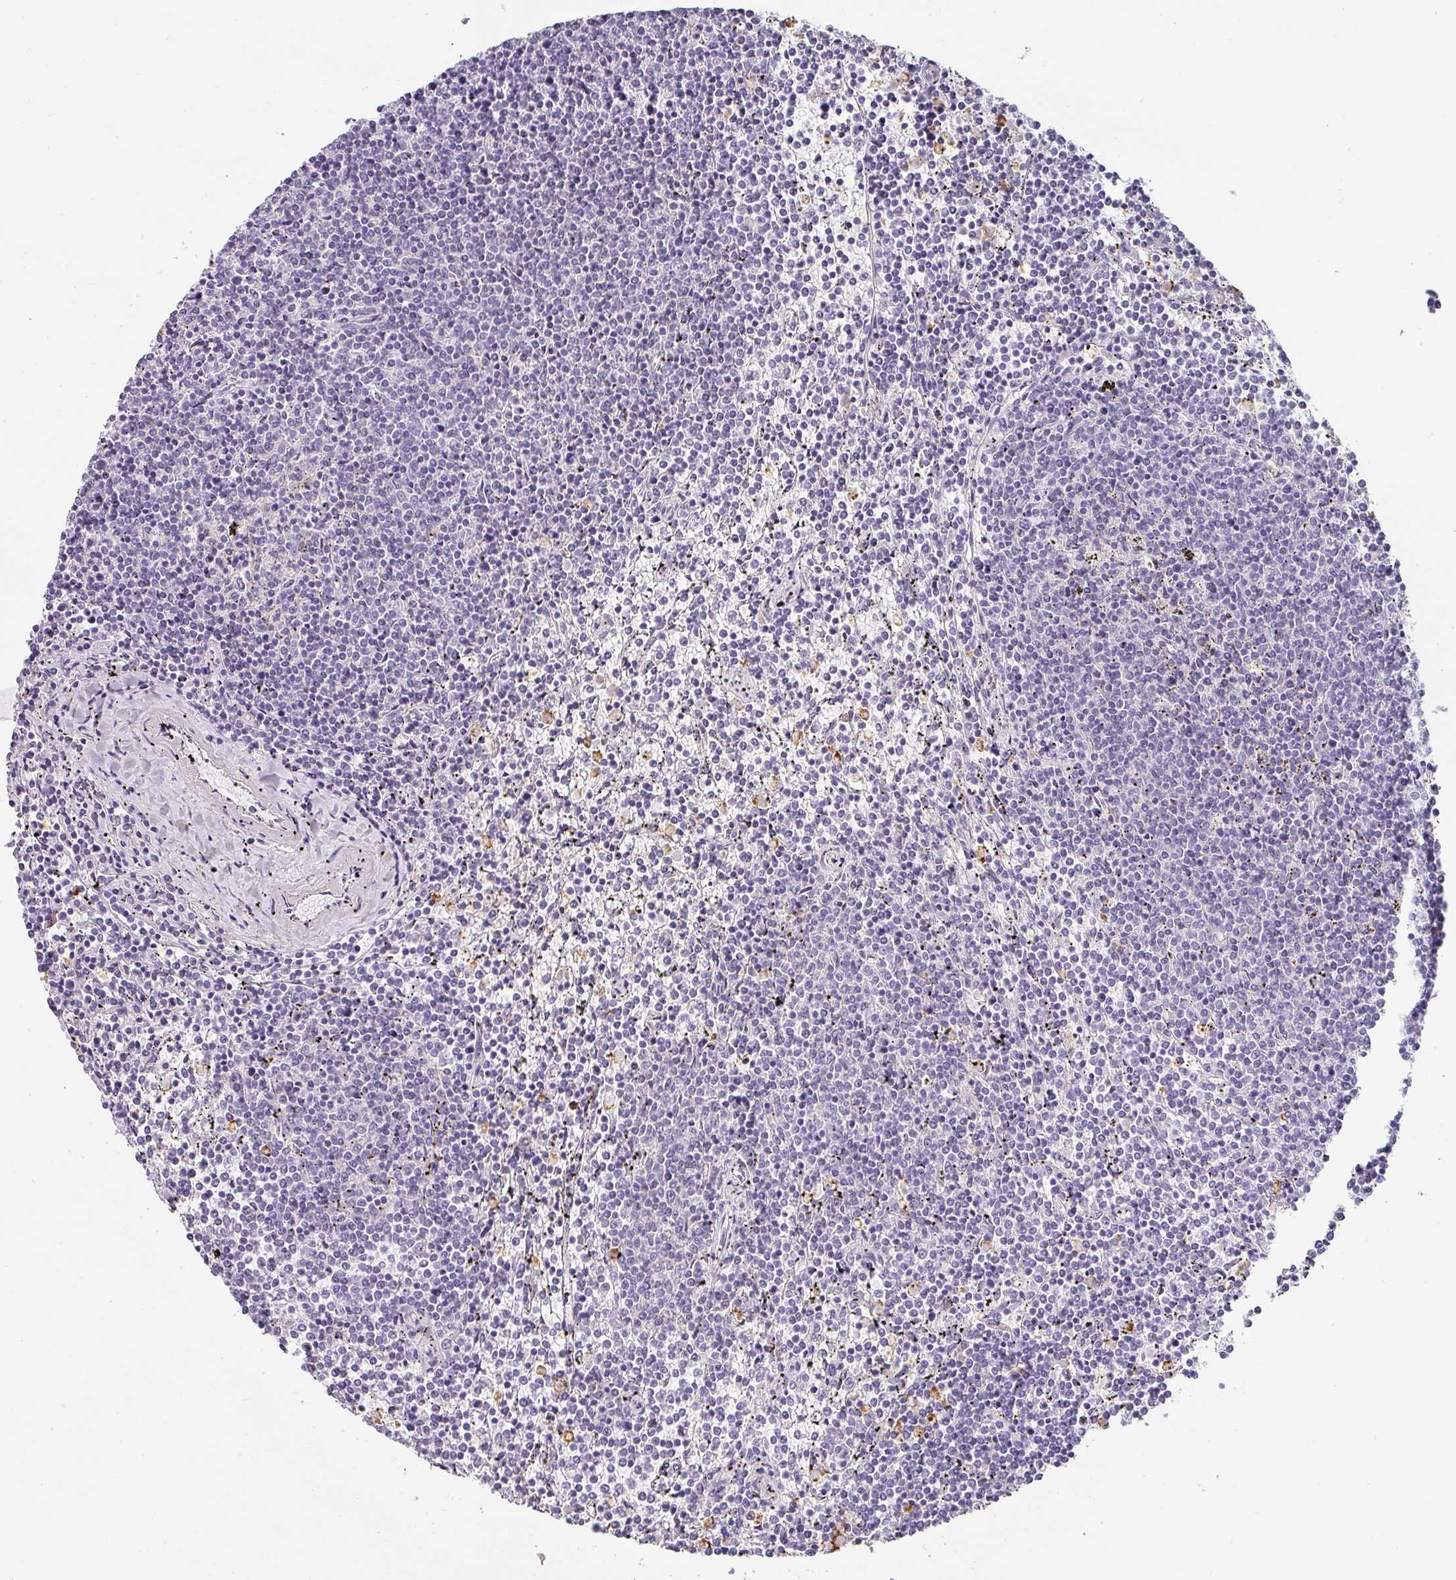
{"staining": {"intensity": "negative", "quantity": "none", "location": "none"}, "tissue": "lymphoma", "cell_type": "Tumor cells", "image_type": "cancer", "snomed": [{"axis": "morphology", "description": "Malignant lymphoma, non-Hodgkin's type, Low grade"}, {"axis": "topography", "description": "Spleen"}], "caption": "The histopathology image reveals no staining of tumor cells in lymphoma.", "gene": "BTLA", "patient": {"sex": "female", "age": 50}}